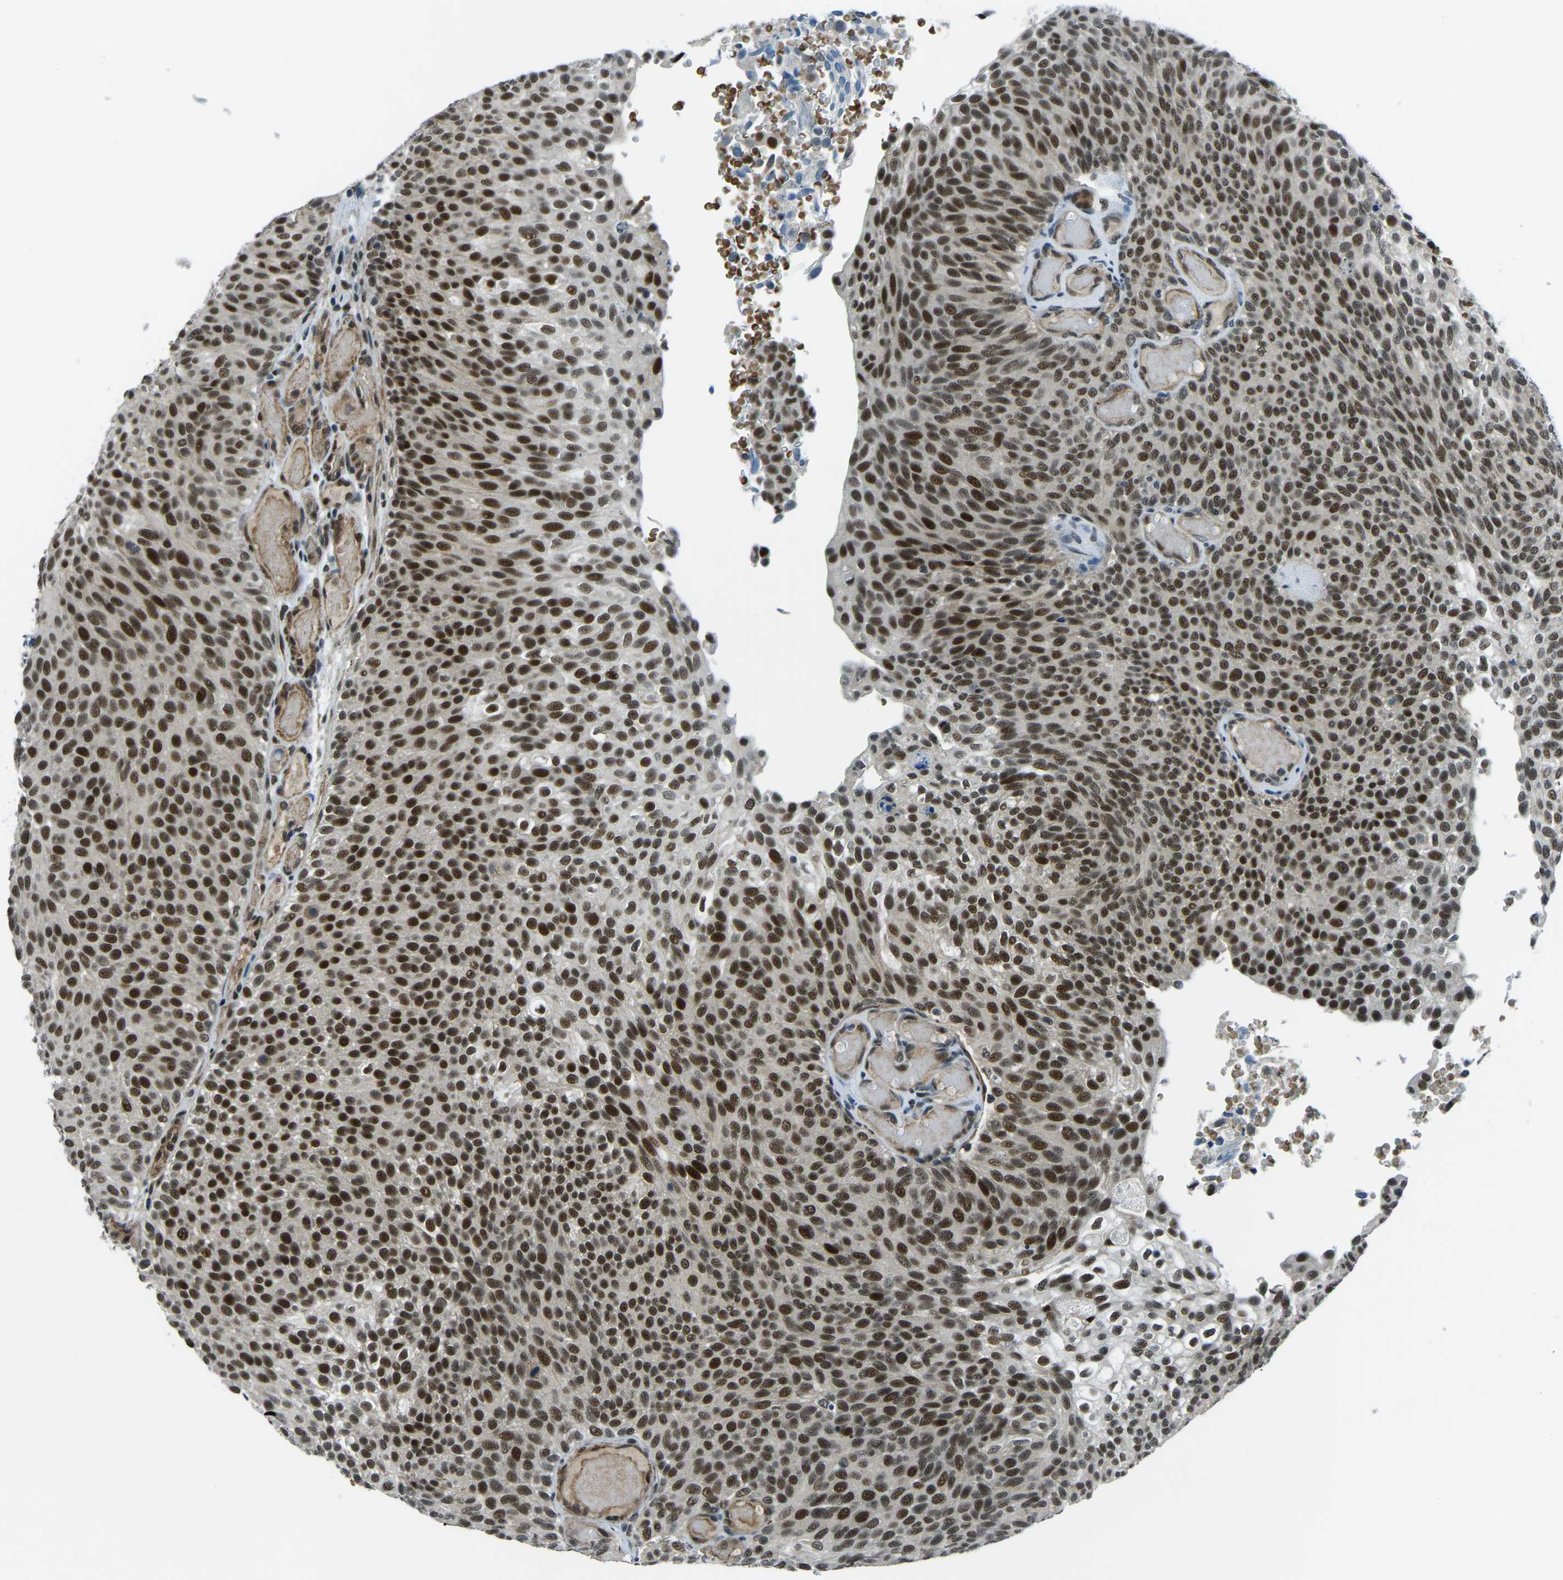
{"staining": {"intensity": "strong", "quantity": ">75%", "location": "nuclear"}, "tissue": "urothelial cancer", "cell_type": "Tumor cells", "image_type": "cancer", "snomed": [{"axis": "morphology", "description": "Urothelial carcinoma, Low grade"}, {"axis": "topography", "description": "Urinary bladder"}], "caption": "A photomicrograph showing strong nuclear expression in about >75% of tumor cells in low-grade urothelial carcinoma, as visualized by brown immunohistochemical staining.", "gene": "PRCC", "patient": {"sex": "male", "age": 78}}